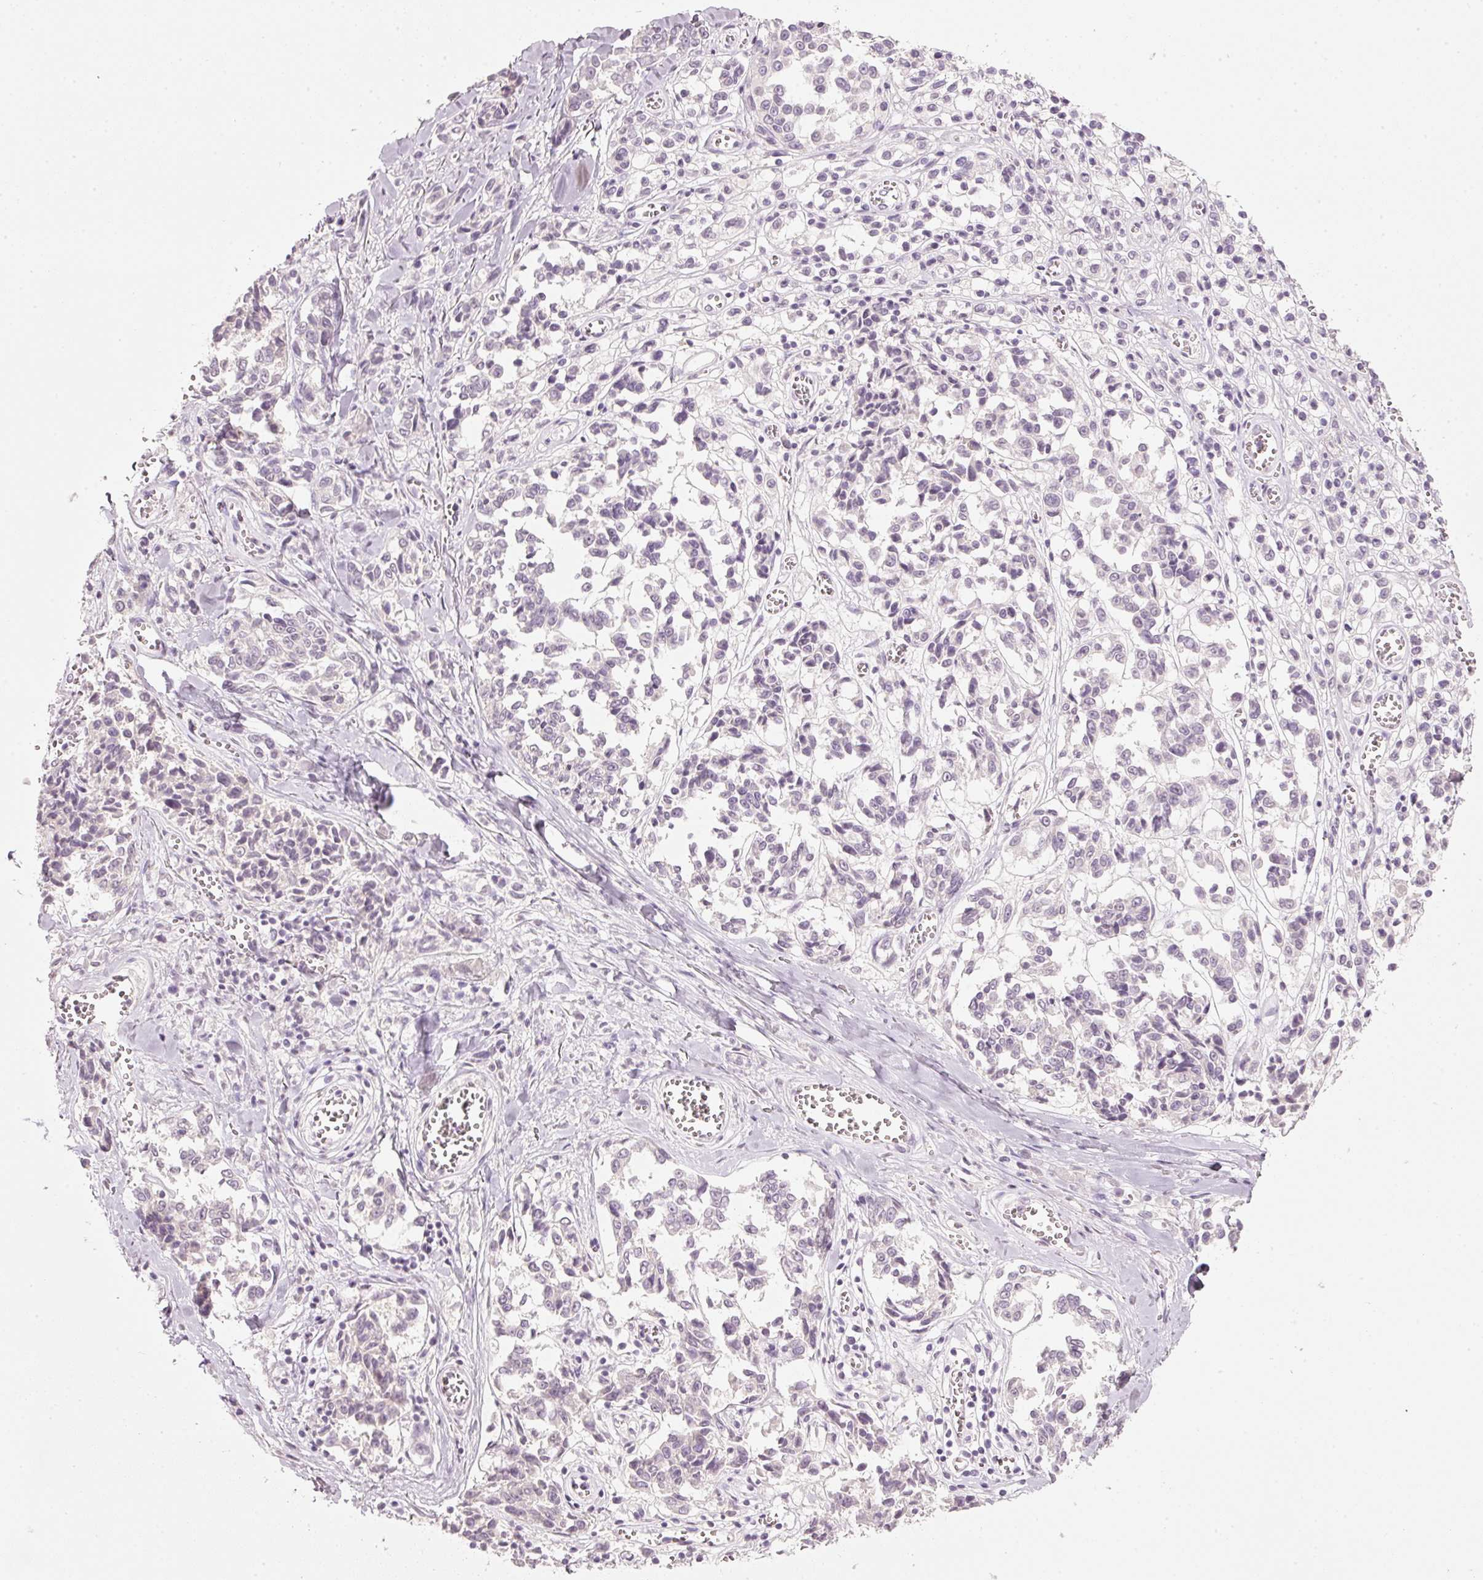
{"staining": {"intensity": "negative", "quantity": "none", "location": "none"}, "tissue": "melanoma", "cell_type": "Tumor cells", "image_type": "cancer", "snomed": [{"axis": "morphology", "description": "Malignant melanoma, NOS"}, {"axis": "topography", "description": "Skin"}], "caption": "High magnification brightfield microscopy of malignant melanoma stained with DAB (brown) and counterstained with hematoxylin (blue): tumor cells show no significant expression. (Brightfield microscopy of DAB (3,3'-diaminobenzidine) immunohistochemistry at high magnification).", "gene": "STEAP1", "patient": {"sex": "female", "age": 64}}